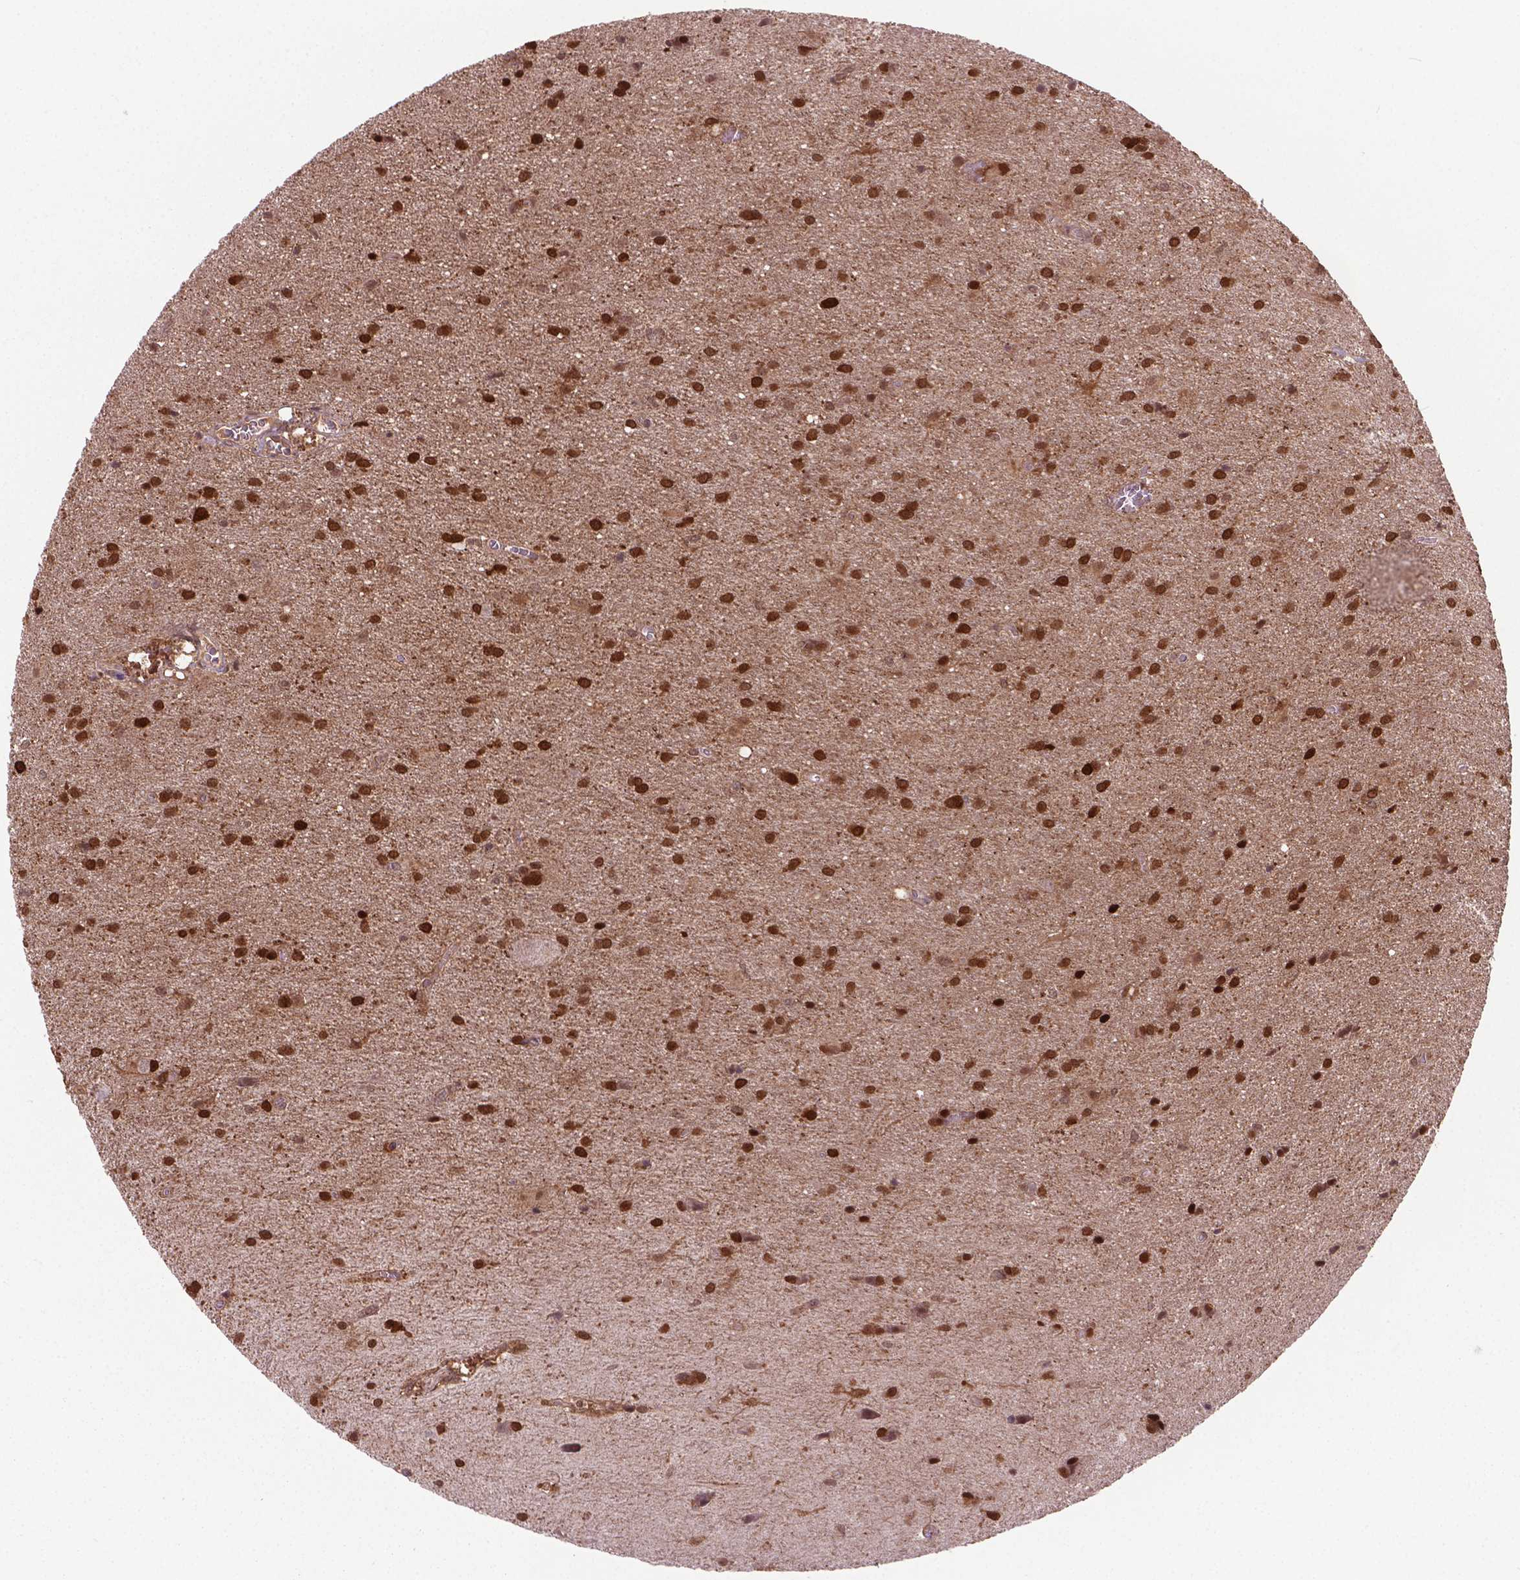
{"staining": {"intensity": "moderate", "quantity": ">75%", "location": "cytoplasmic/membranous,nuclear"}, "tissue": "glioma", "cell_type": "Tumor cells", "image_type": "cancer", "snomed": [{"axis": "morphology", "description": "Glioma, malignant, Low grade"}, {"axis": "topography", "description": "Brain"}], "caption": "Glioma stained for a protein reveals moderate cytoplasmic/membranous and nuclear positivity in tumor cells. The staining is performed using DAB brown chromogen to label protein expression. The nuclei are counter-stained blue using hematoxylin.", "gene": "PLIN3", "patient": {"sex": "male", "age": 58}}